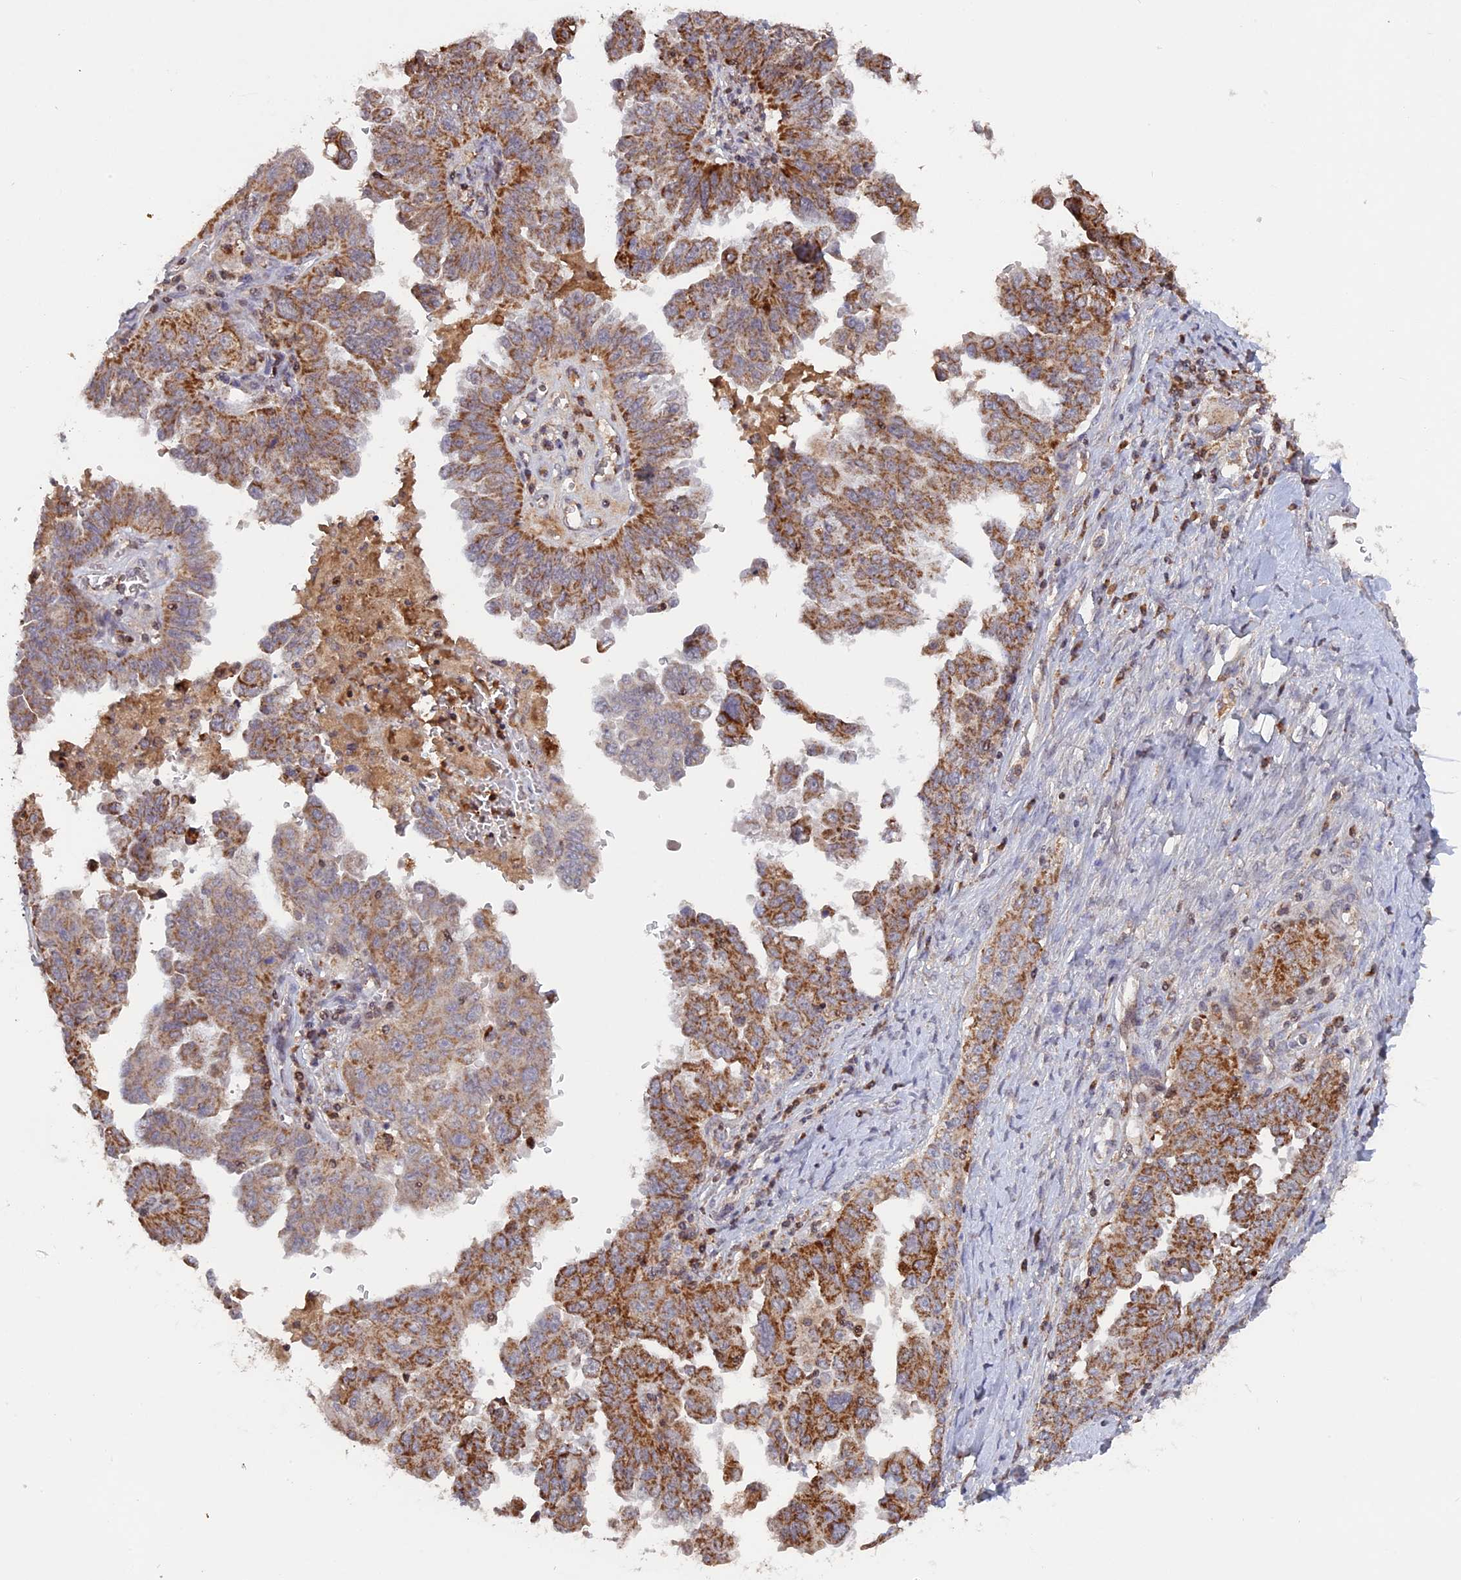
{"staining": {"intensity": "moderate", "quantity": ">75%", "location": "cytoplasmic/membranous"}, "tissue": "ovarian cancer", "cell_type": "Tumor cells", "image_type": "cancer", "snomed": [{"axis": "morphology", "description": "Carcinoma, endometroid"}, {"axis": "topography", "description": "Ovary"}], "caption": "Immunohistochemical staining of ovarian cancer demonstrates medium levels of moderate cytoplasmic/membranous protein expression in approximately >75% of tumor cells.", "gene": "MPV17L", "patient": {"sex": "female", "age": 62}}